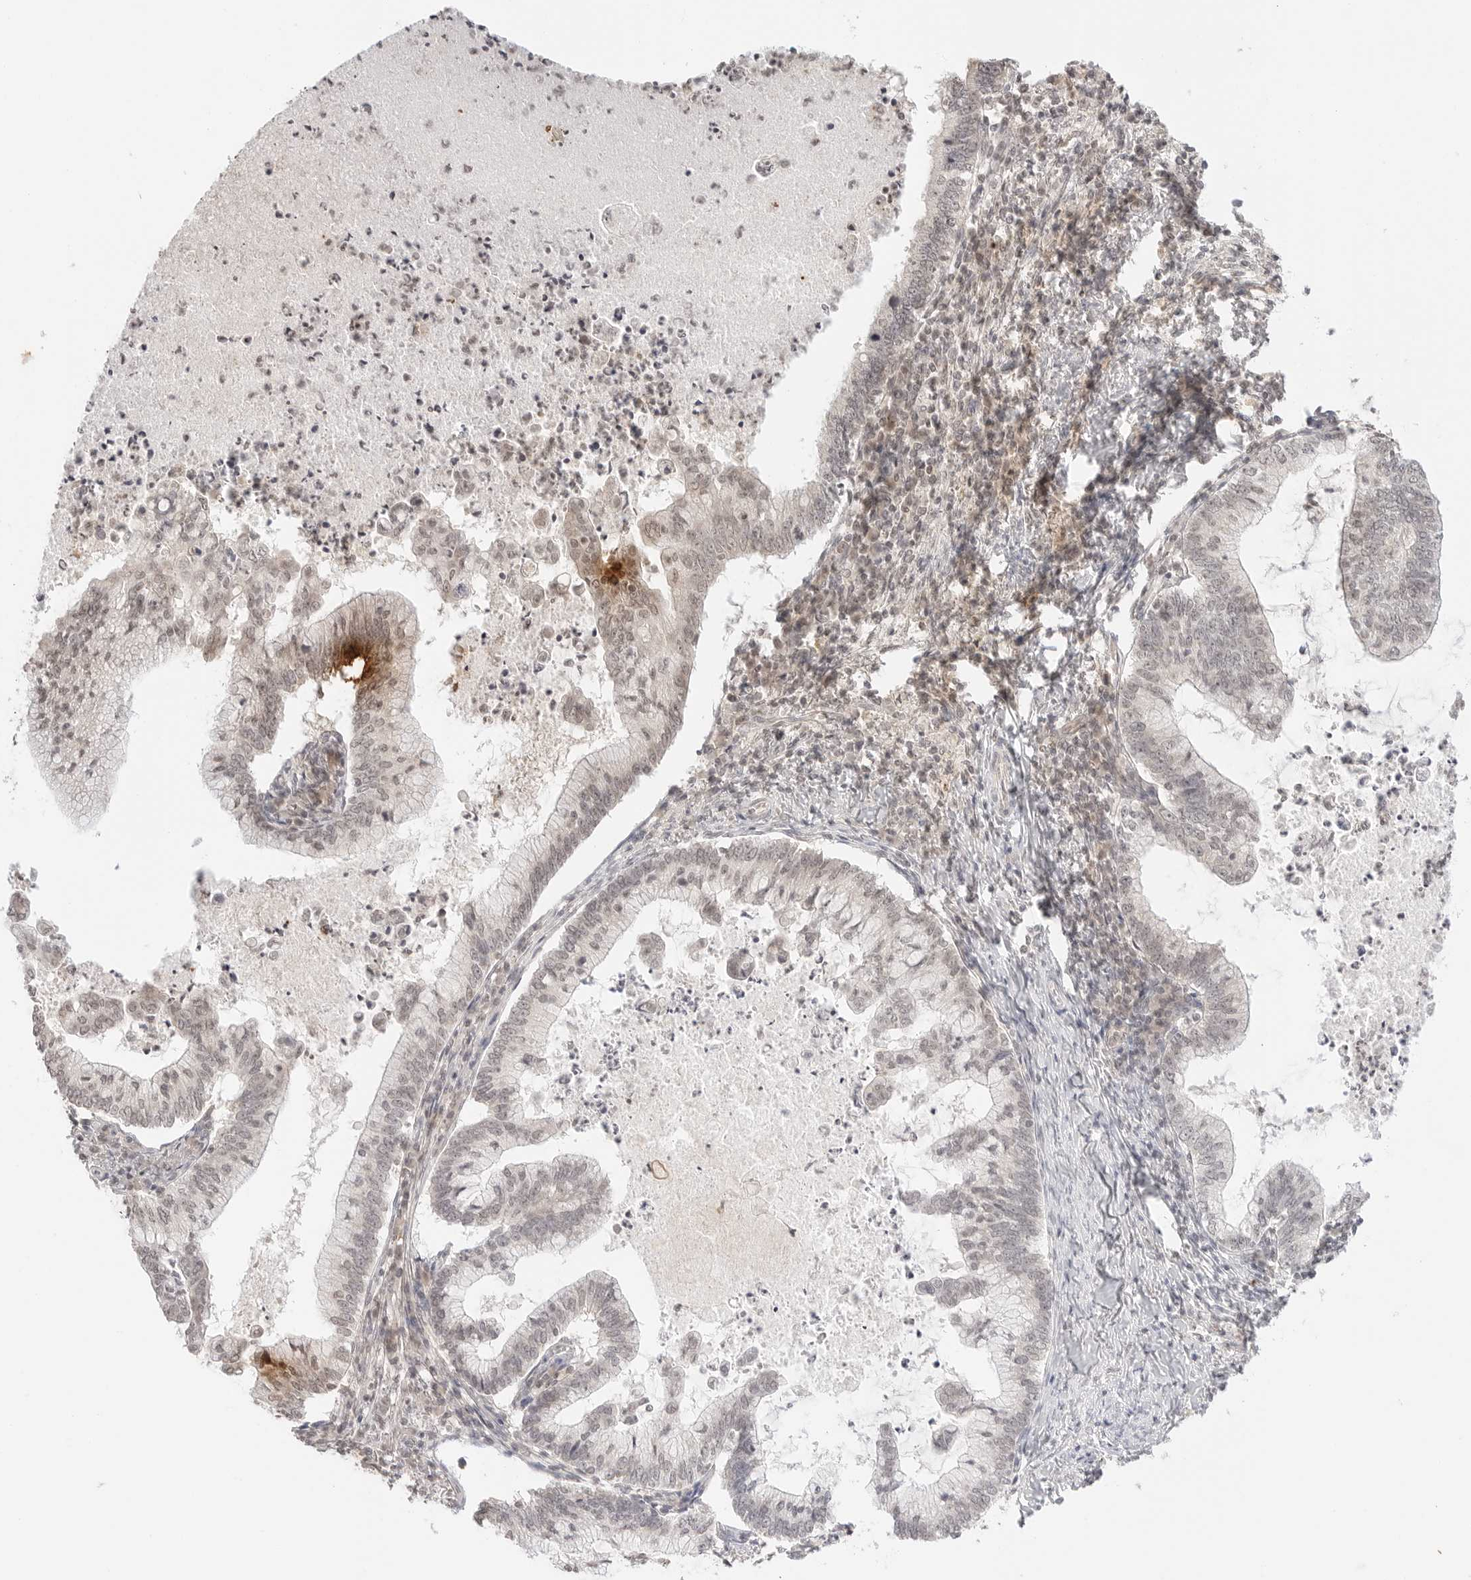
{"staining": {"intensity": "weak", "quantity": "25%-75%", "location": "cytoplasmic/membranous,nuclear"}, "tissue": "cervical cancer", "cell_type": "Tumor cells", "image_type": "cancer", "snomed": [{"axis": "morphology", "description": "Adenocarcinoma, NOS"}, {"axis": "topography", "description": "Cervix"}], "caption": "Human cervical cancer stained with a brown dye shows weak cytoplasmic/membranous and nuclear positive staining in about 25%-75% of tumor cells.", "gene": "GPR34", "patient": {"sex": "female", "age": 36}}